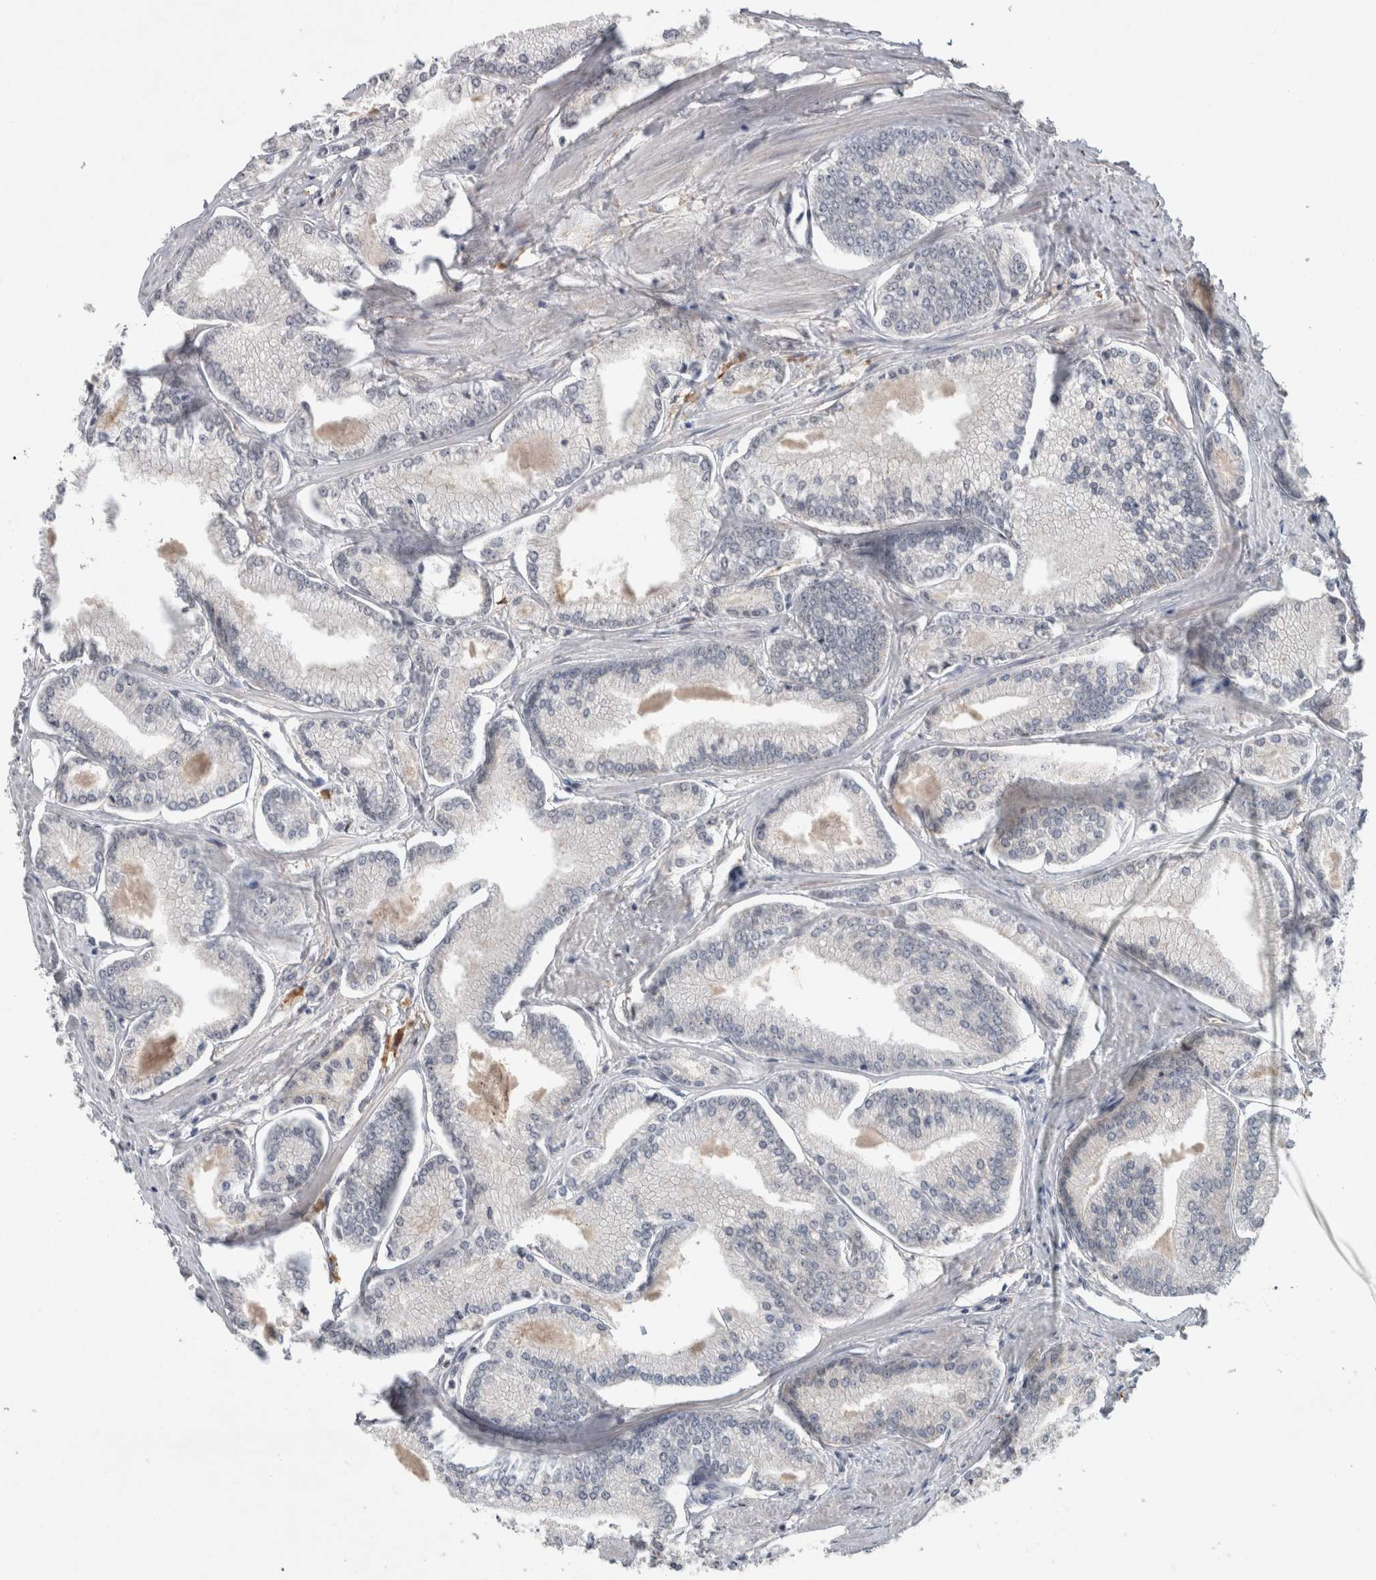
{"staining": {"intensity": "negative", "quantity": "none", "location": "none"}, "tissue": "prostate cancer", "cell_type": "Tumor cells", "image_type": "cancer", "snomed": [{"axis": "morphology", "description": "Adenocarcinoma, Low grade"}, {"axis": "topography", "description": "Prostate"}], "caption": "A high-resolution micrograph shows IHC staining of prostate low-grade adenocarcinoma, which displays no significant positivity in tumor cells. (DAB IHC visualized using brightfield microscopy, high magnification).", "gene": "PRXL2A", "patient": {"sex": "male", "age": 52}}